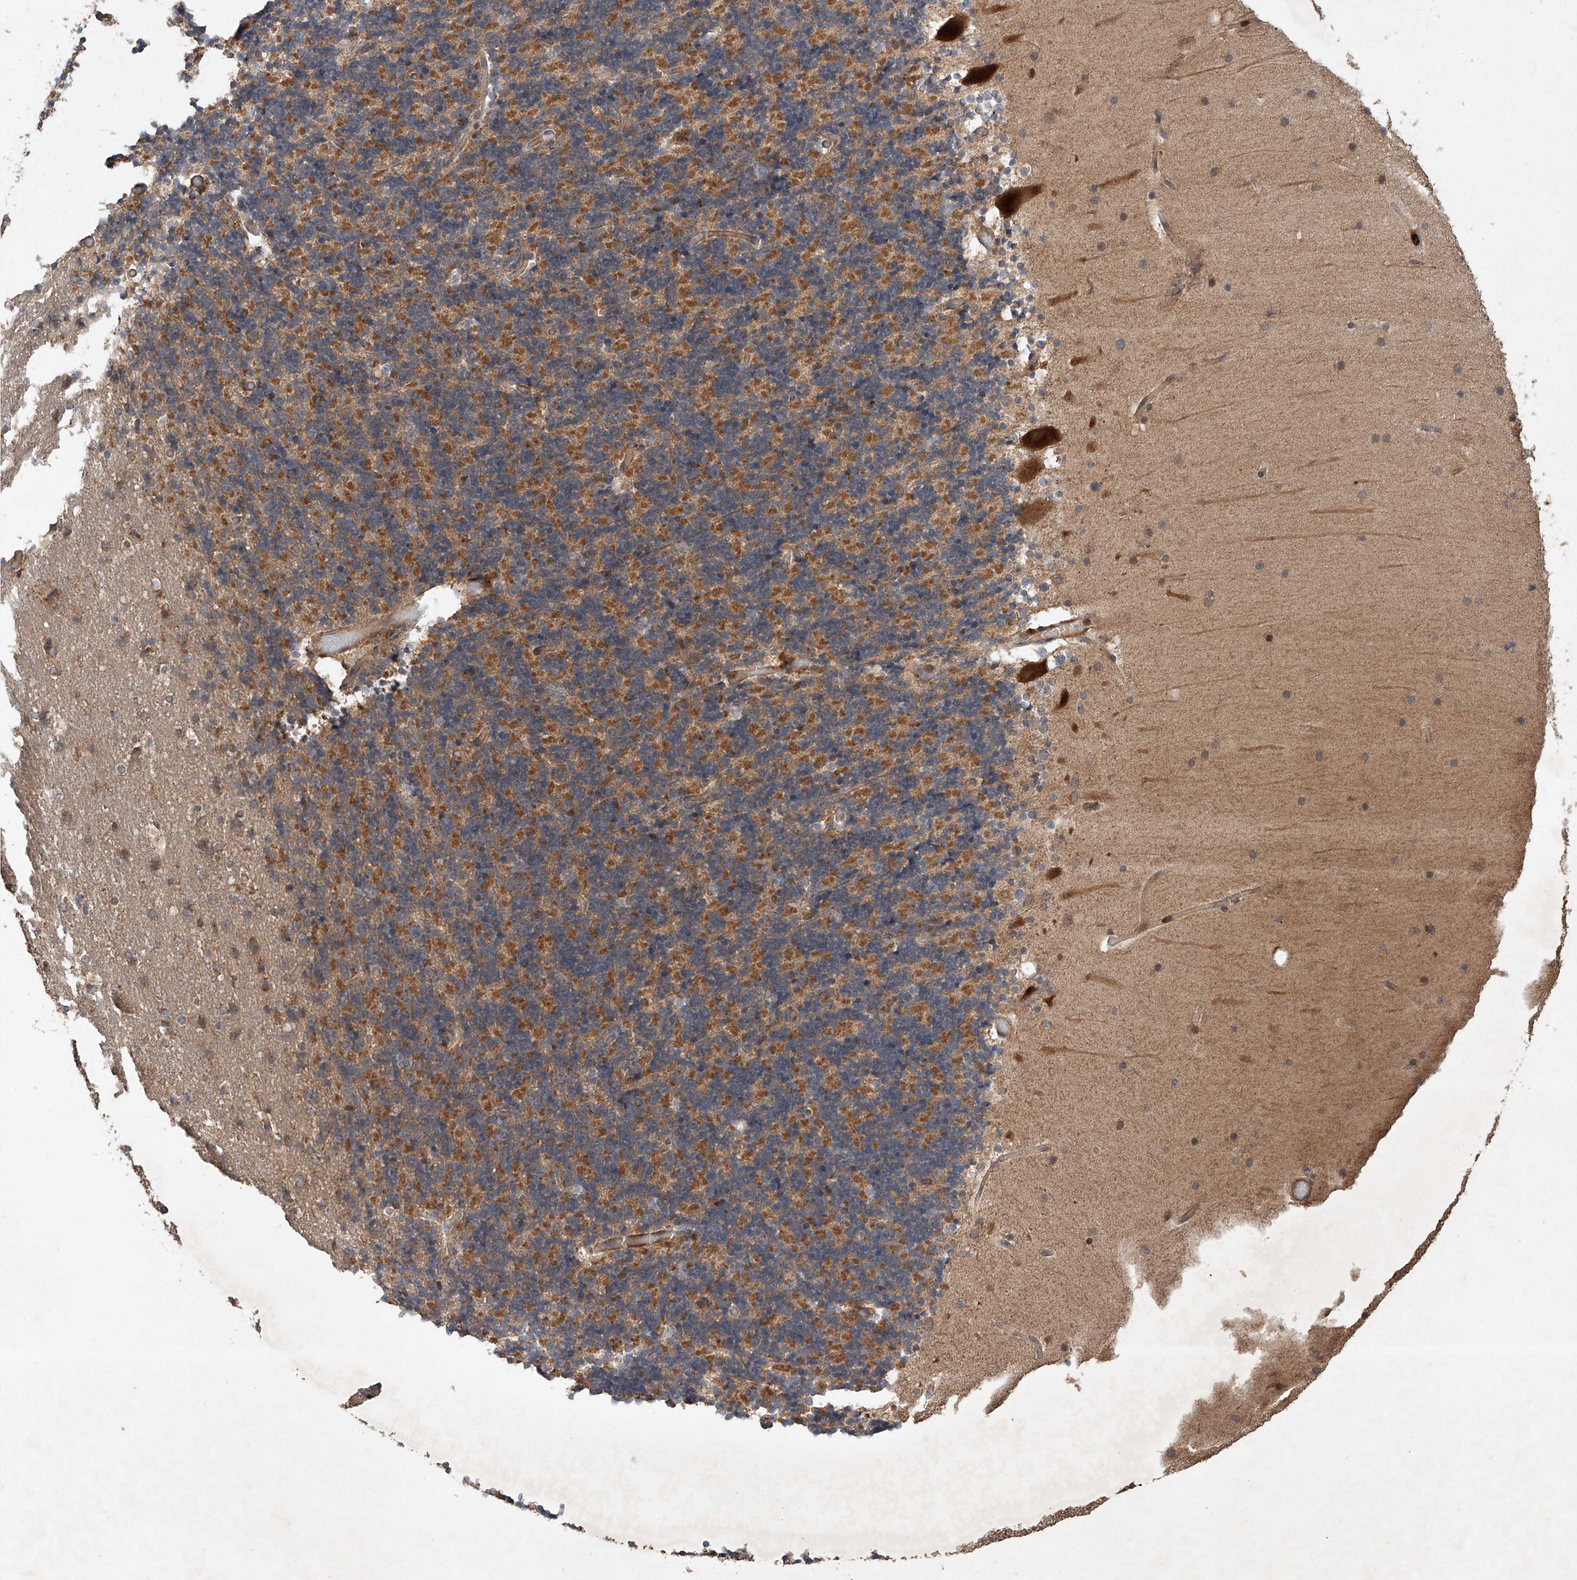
{"staining": {"intensity": "moderate", "quantity": ">75%", "location": "cytoplasmic/membranous"}, "tissue": "cerebellum", "cell_type": "Cells in granular layer", "image_type": "normal", "snomed": [{"axis": "morphology", "description": "Normal tissue, NOS"}, {"axis": "topography", "description": "Cerebellum"}], "caption": "IHC image of unremarkable cerebellum: human cerebellum stained using immunohistochemistry displays medium levels of moderate protein expression localized specifically in the cytoplasmic/membranous of cells in granular layer, appearing as a cytoplasmic/membranous brown color.", "gene": "CEP85L", "patient": {"sex": "male", "age": 57}}